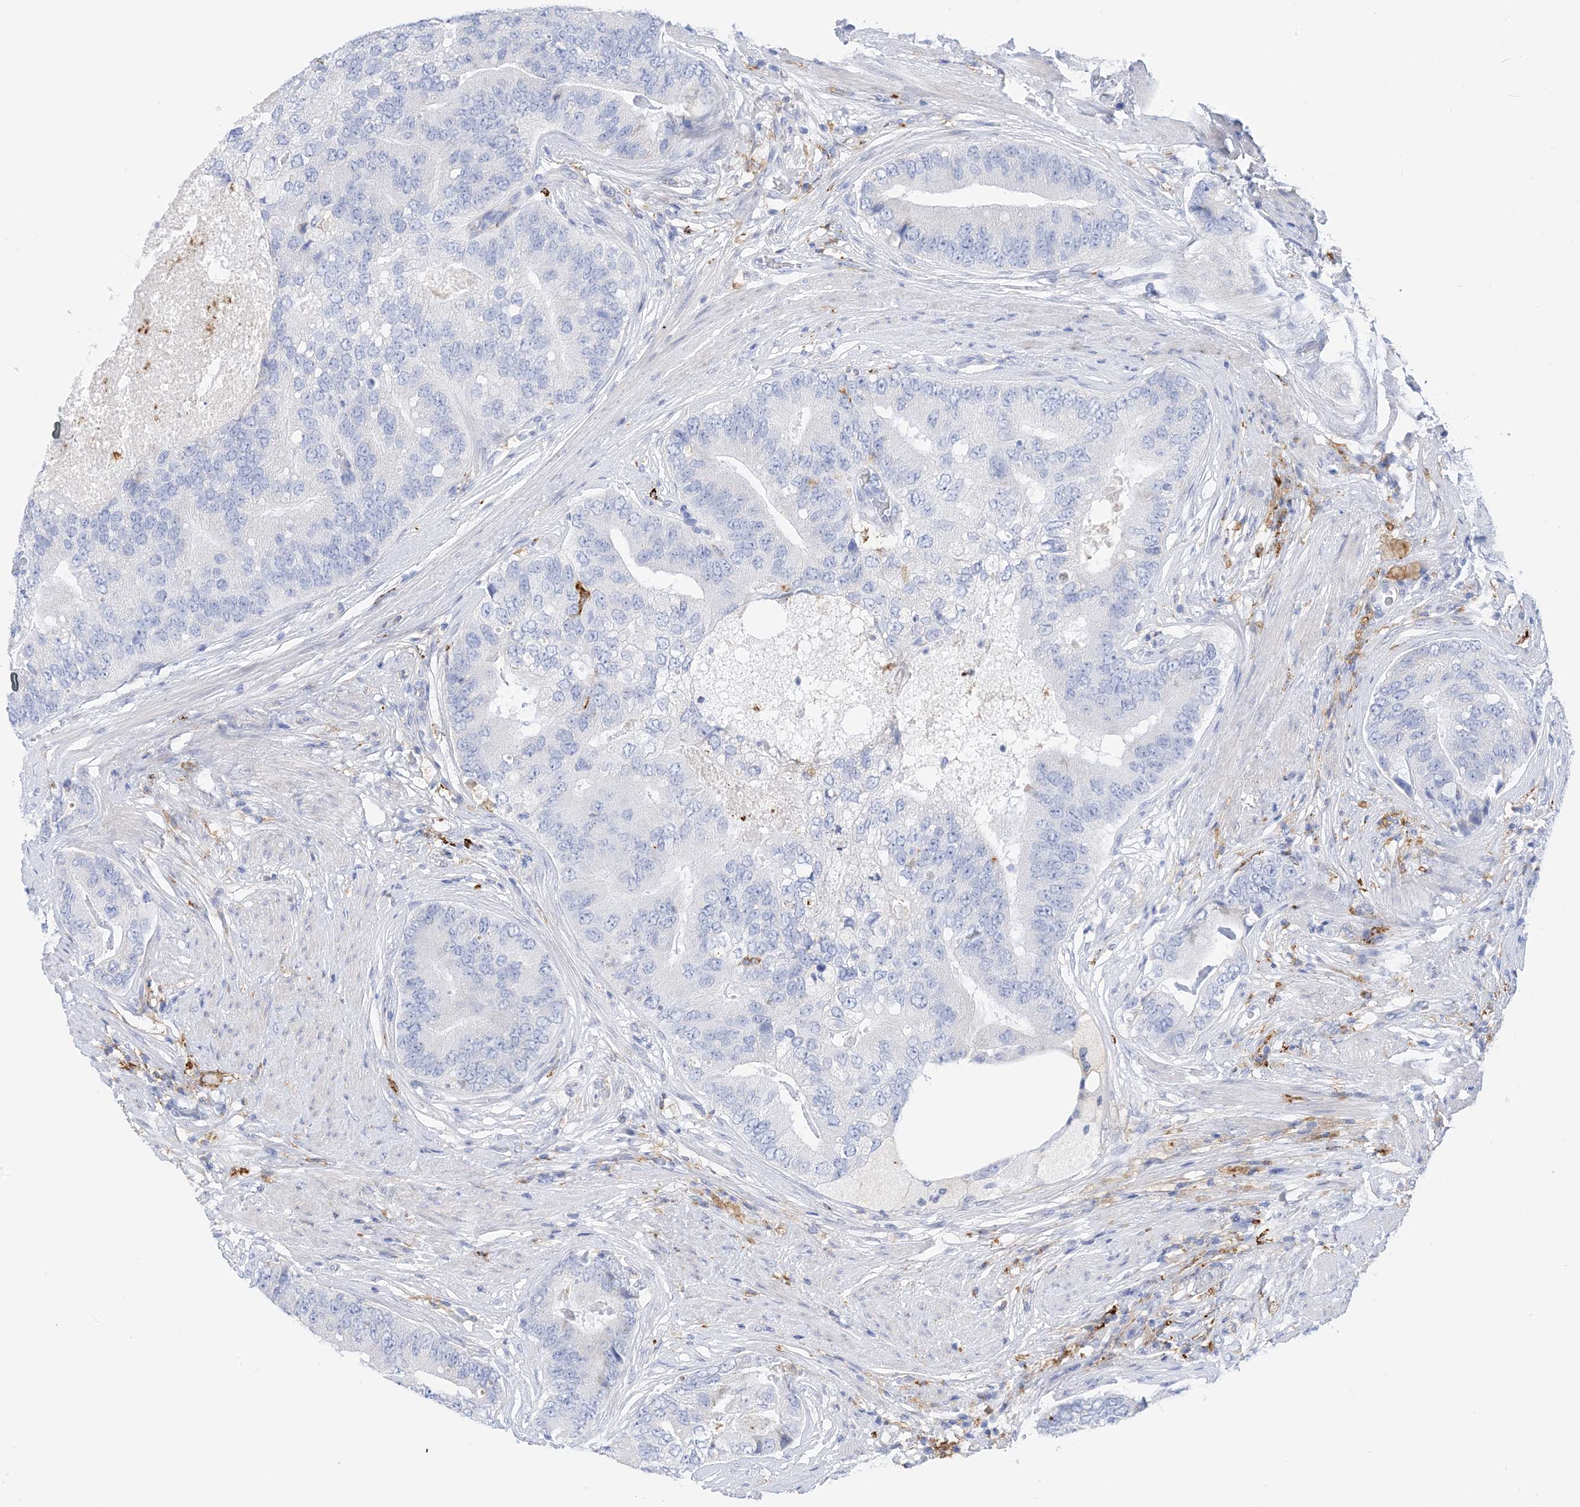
{"staining": {"intensity": "negative", "quantity": "none", "location": "none"}, "tissue": "prostate cancer", "cell_type": "Tumor cells", "image_type": "cancer", "snomed": [{"axis": "morphology", "description": "Adenocarcinoma, High grade"}, {"axis": "topography", "description": "Prostate"}], "caption": "Prostate cancer stained for a protein using immunohistochemistry (IHC) displays no staining tumor cells.", "gene": "DPH3", "patient": {"sex": "male", "age": 70}}